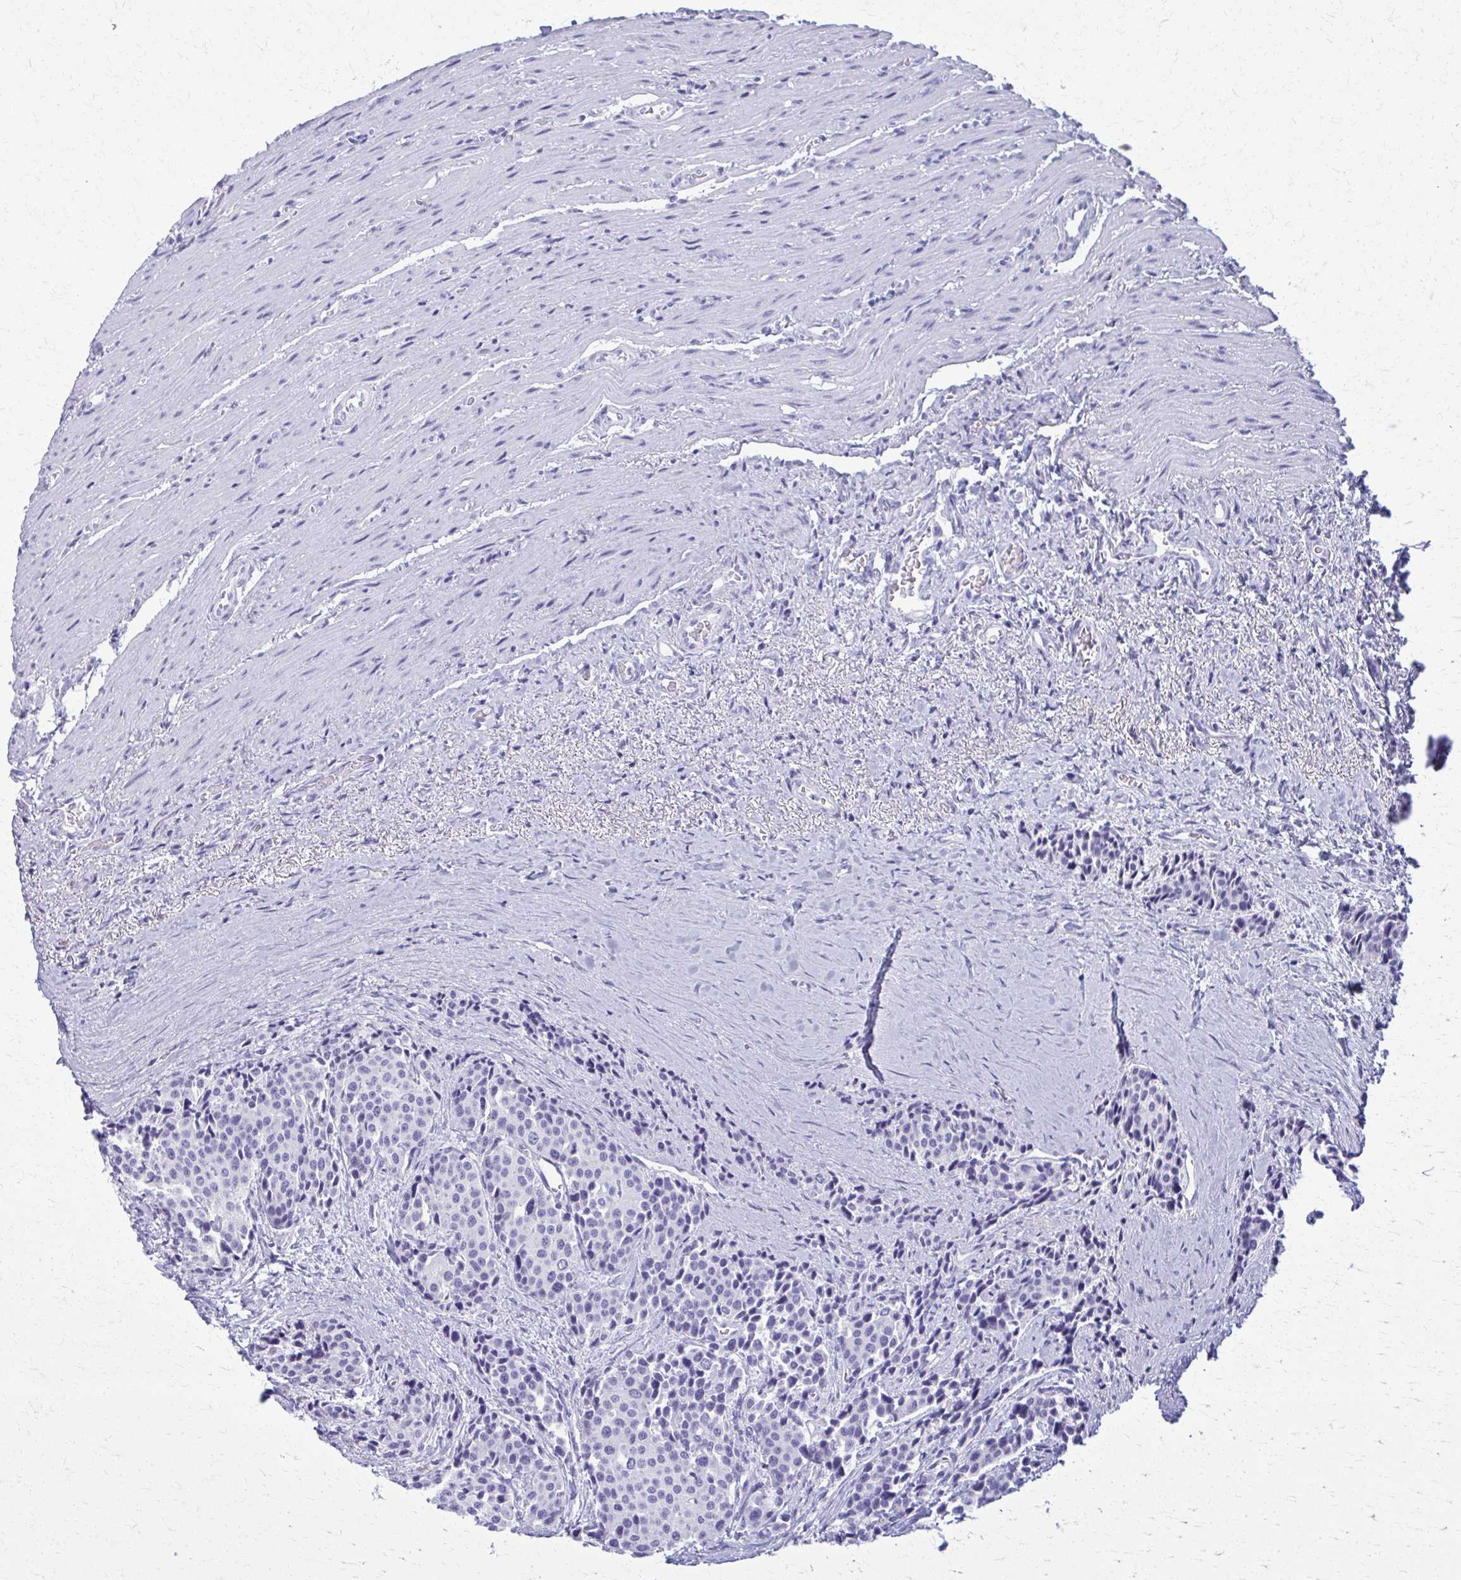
{"staining": {"intensity": "negative", "quantity": "none", "location": "none"}, "tissue": "carcinoid", "cell_type": "Tumor cells", "image_type": "cancer", "snomed": [{"axis": "morphology", "description": "Carcinoid, malignant, NOS"}, {"axis": "topography", "description": "Small intestine"}], "caption": "This is a image of immunohistochemistry staining of malignant carcinoid, which shows no positivity in tumor cells. (Immunohistochemistry, brightfield microscopy, high magnification).", "gene": "ACSM2B", "patient": {"sex": "male", "age": 73}}